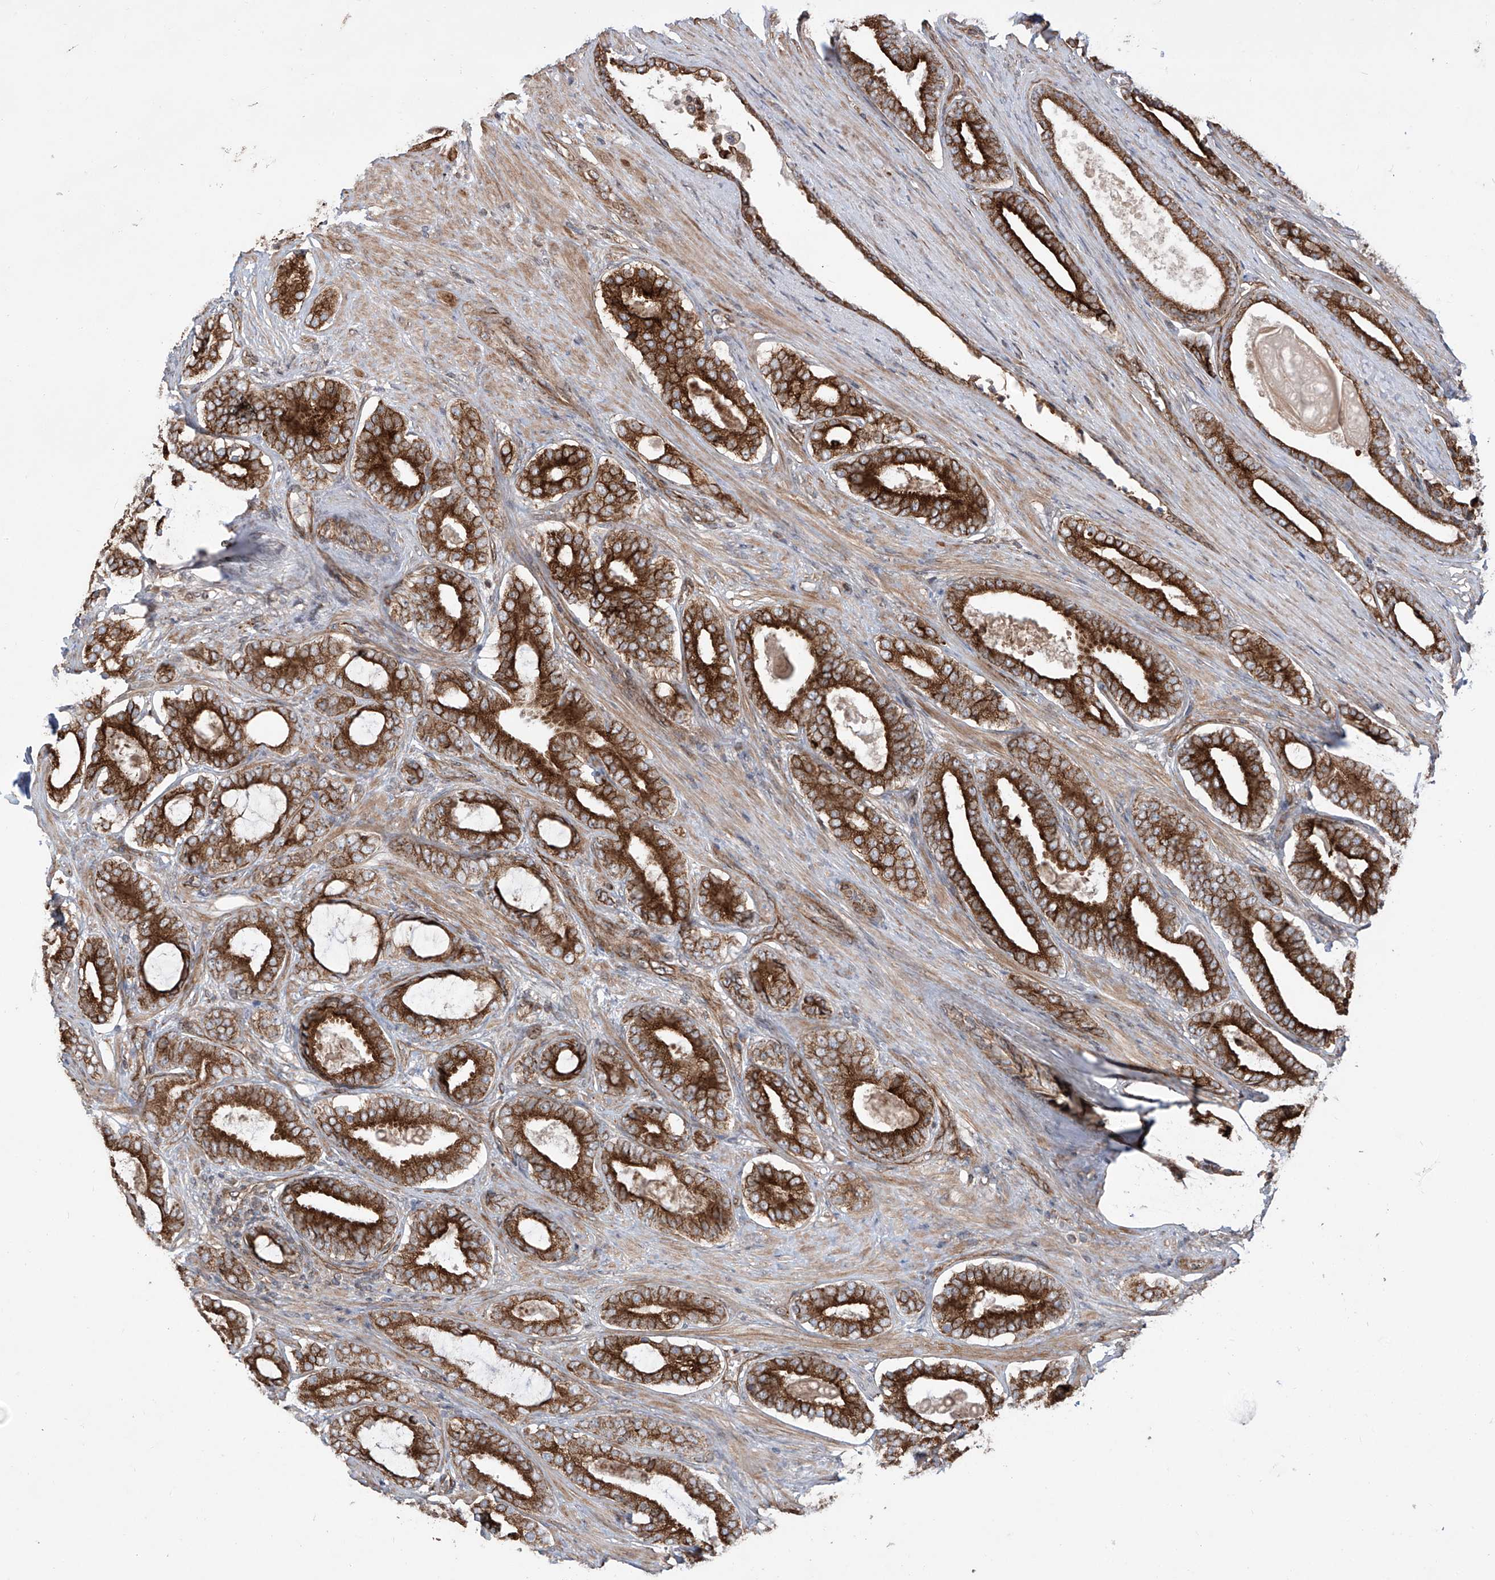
{"staining": {"intensity": "strong", "quantity": ">75%", "location": "cytoplasmic/membranous"}, "tissue": "prostate cancer", "cell_type": "Tumor cells", "image_type": "cancer", "snomed": [{"axis": "morphology", "description": "Adenocarcinoma, High grade"}, {"axis": "topography", "description": "Prostate"}], "caption": "Prostate cancer (high-grade adenocarcinoma) stained for a protein exhibits strong cytoplasmic/membranous positivity in tumor cells. Immunohistochemistry stains the protein of interest in brown and the nuclei are stained blue.", "gene": "APAF1", "patient": {"sex": "male", "age": 60}}